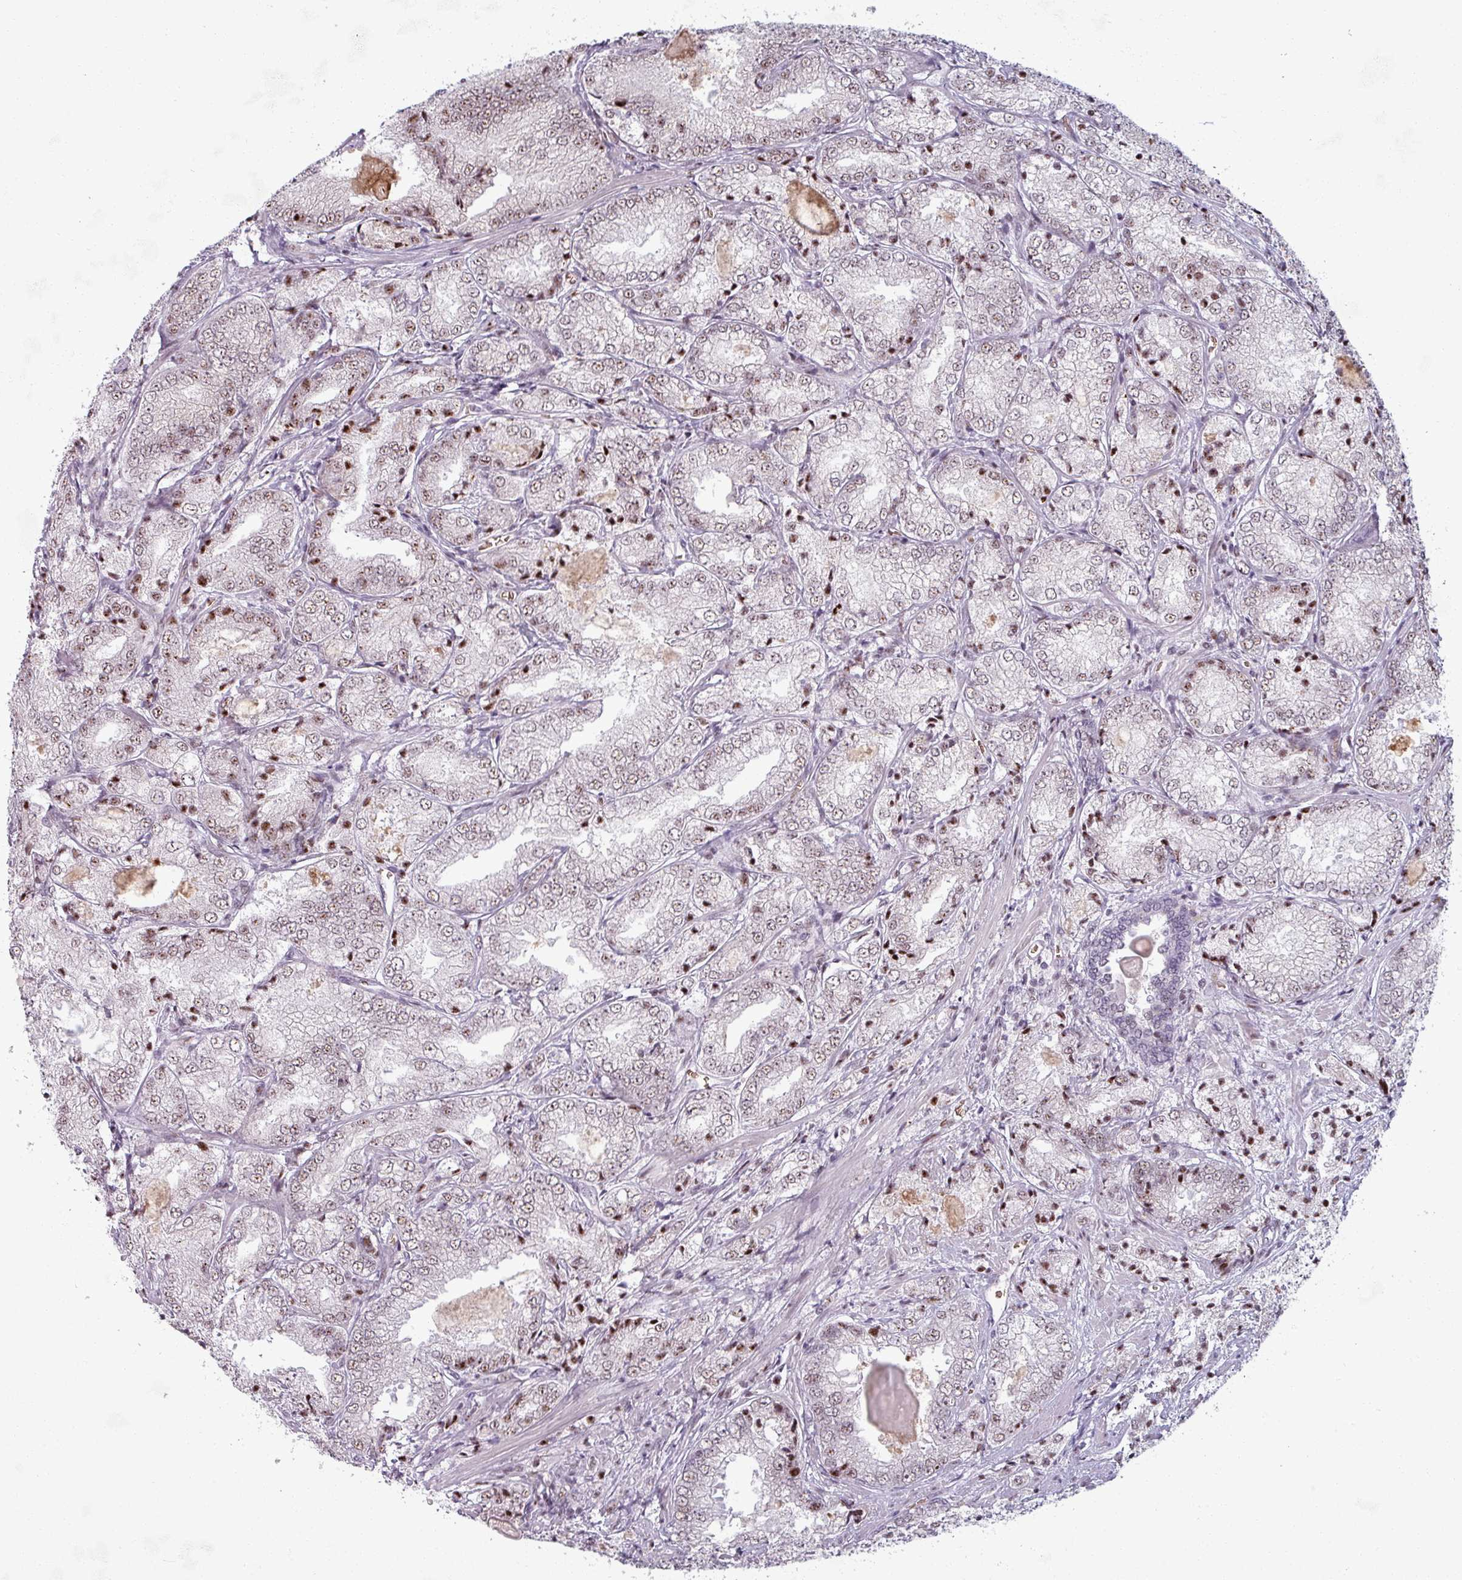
{"staining": {"intensity": "moderate", "quantity": ">75%", "location": "nuclear"}, "tissue": "prostate cancer", "cell_type": "Tumor cells", "image_type": "cancer", "snomed": [{"axis": "morphology", "description": "Adenocarcinoma, High grade"}, {"axis": "topography", "description": "Prostate"}], "caption": "This photomicrograph reveals immunohistochemistry (IHC) staining of prostate cancer (high-grade adenocarcinoma), with medium moderate nuclear staining in about >75% of tumor cells.", "gene": "NCOR1", "patient": {"sex": "male", "age": 63}}